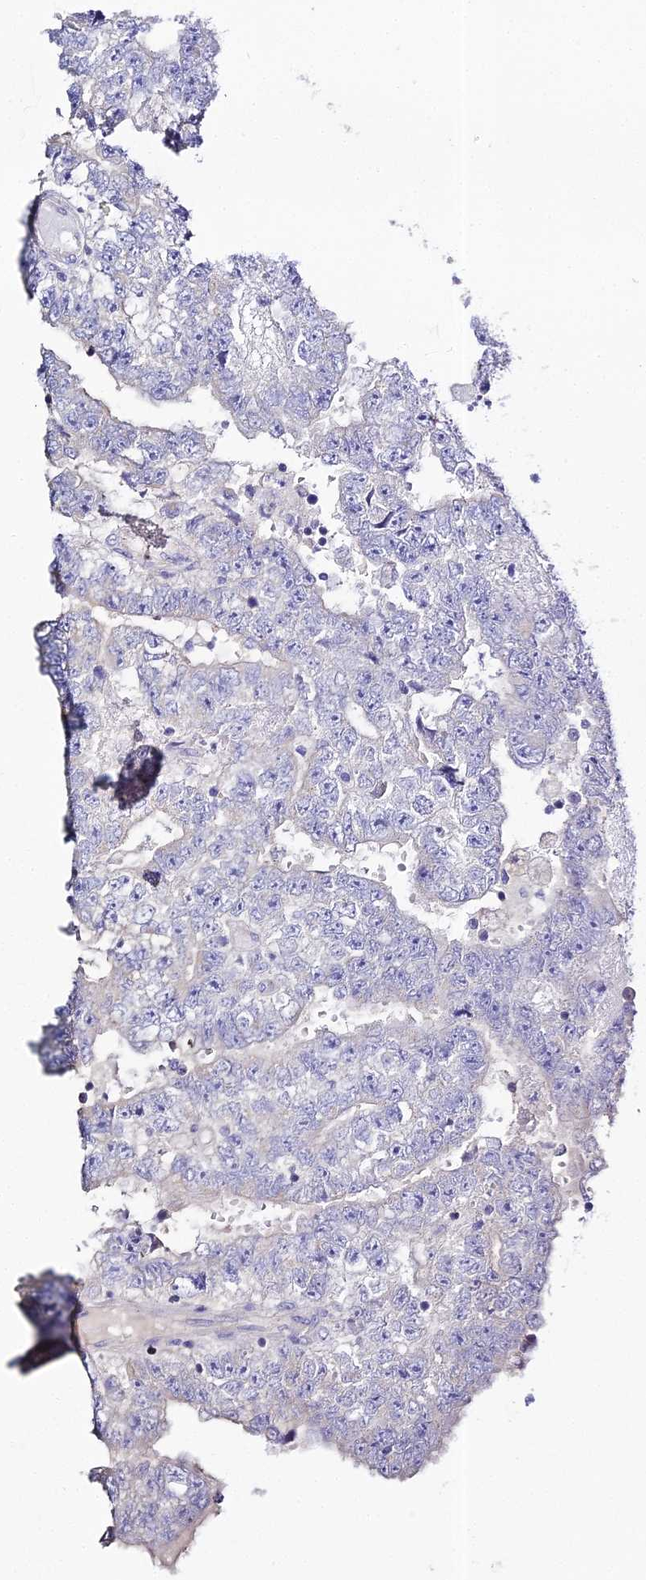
{"staining": {"intensity": "negative", "quantity": "none", "location": "none"}, "tissue": "testis cancer", "cell_type": "Tumor cells", "image_type": "cancer", "snomed": [{"axis": "morphology", "description": "Carcinoma, Embryonal, NOS"}, {"axis": "topography", "description": "Testis"}], "caption": "IHC of human testis embryonal carcinoma exhibits no staining in tumor cells.", "gene": "GLYAT", "patient": {"sex": "male", "age": 25}}